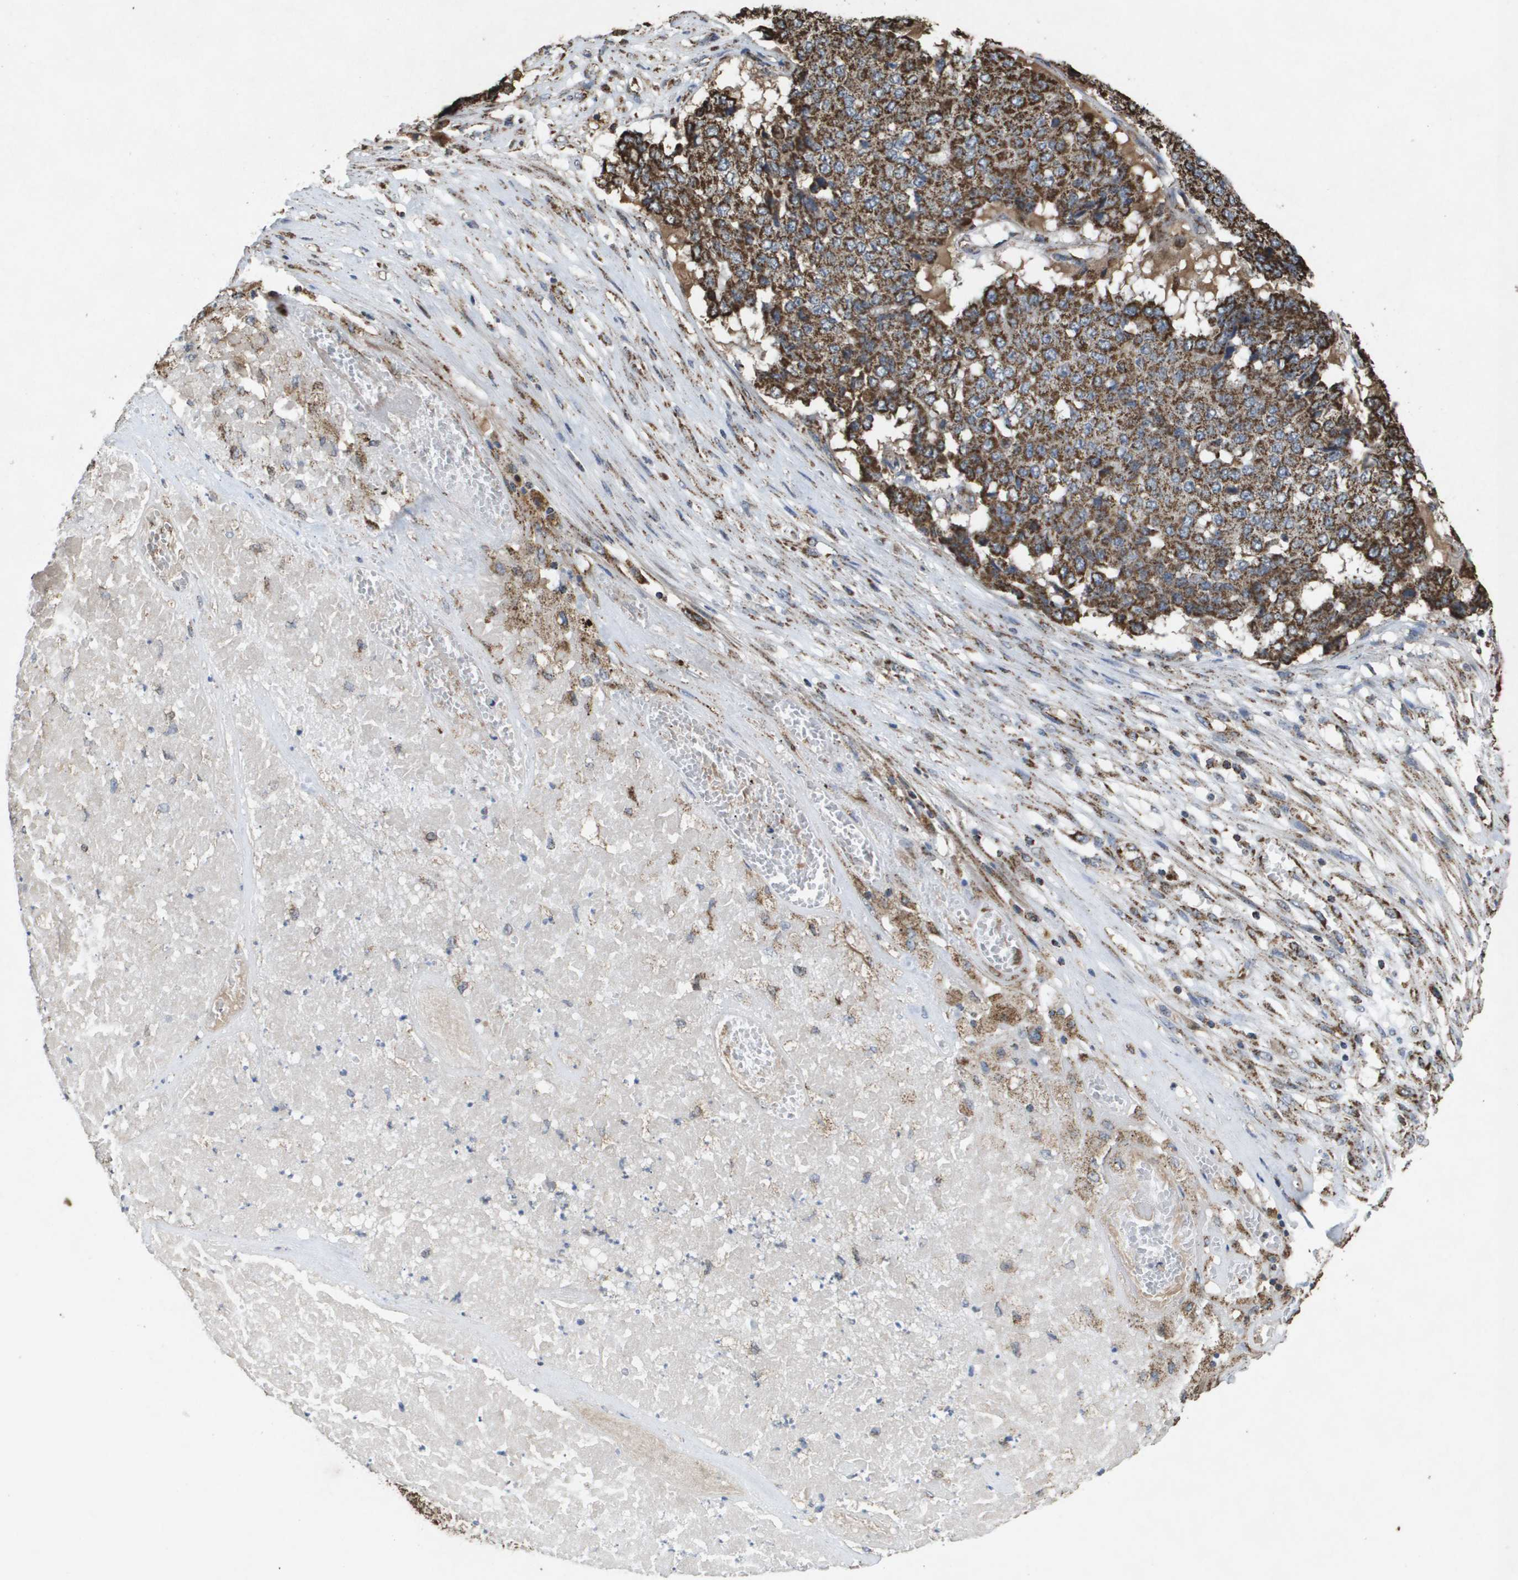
{"staining": {"intensity": "moderate", "quantity": ">75%", "location": "cytoplasmic/membranous"}, "tissue": "pancreatic cancer", "cell_type": "Tumor cells", "image_type": "cancer", "snomed": [{"axis": "morphology", "description": "Adenocarcinoma, NOS"}, {"axis": "topography", "description": "Pancreas"}], "caption": "Adenocarcinoma (pancreatic) stained for a protein (brown) shows moderate cytoplasmic/membranous positive expression in approximately >75% of tumor cells.", "gene": "HSPE1", "patient": {"sex": "male", "age": 50}}